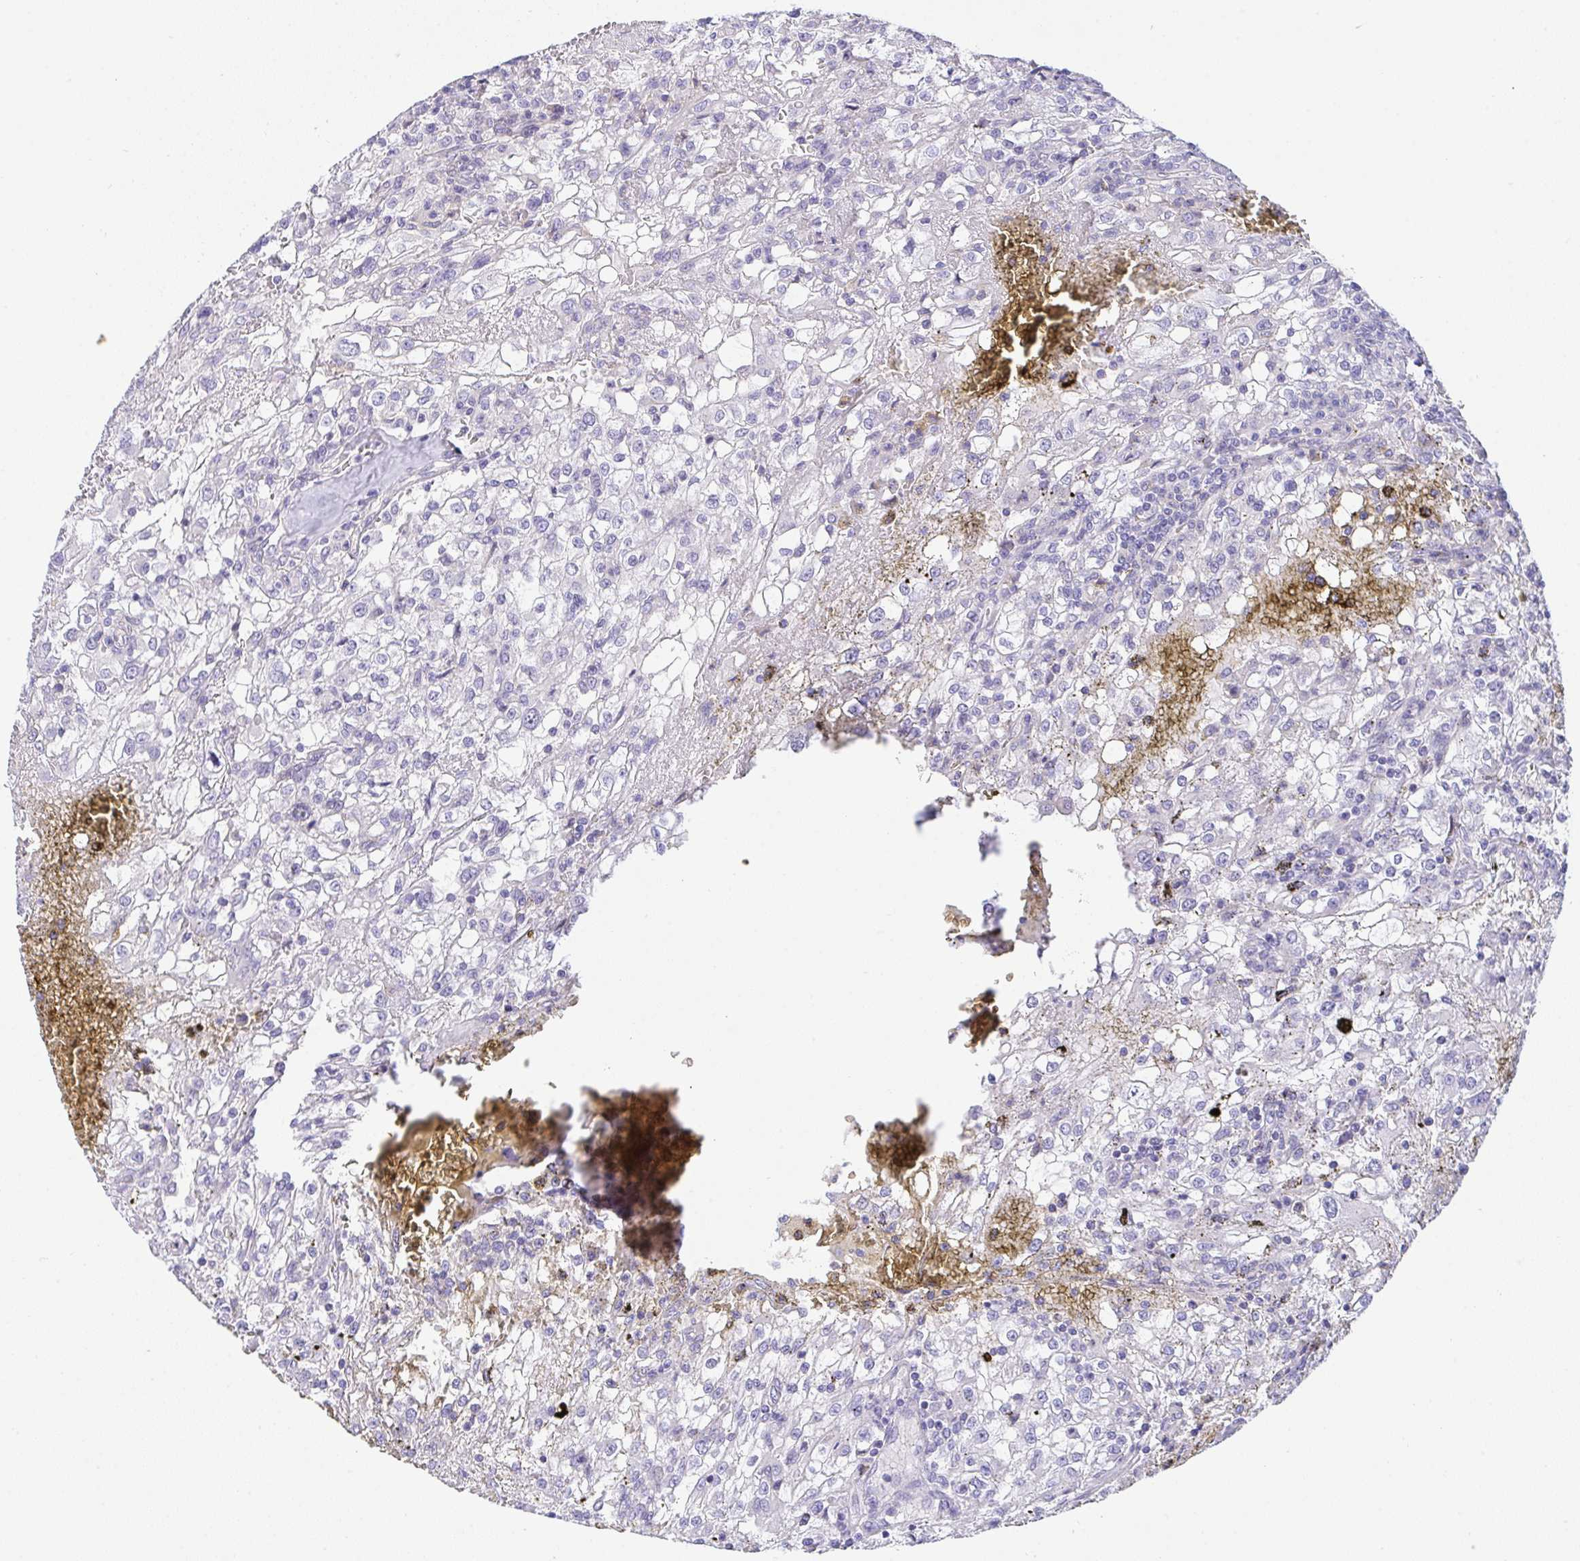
{"staining": {"intensity": "negative", "quantity": "none", "location": "none"}, "tissue": "renal cancer", "cell_type": "Tumor cells", "image_type": "cancer", "snomed": [{"axis": "morphology", "description": "Adenocarcinoma, NOS"}, {"axis": "topography", "description": "Kidney"}], "caption": "A high-resolution image shows immunohistochemistry (IHC) staining of renal cancer, which exhibits no significant staining in tumor cells. (DAB IHC visualized using brightfield microscopy, high magnification).", "gene": "HOXD12", "patient": {"sex": "female", "age": 74}}